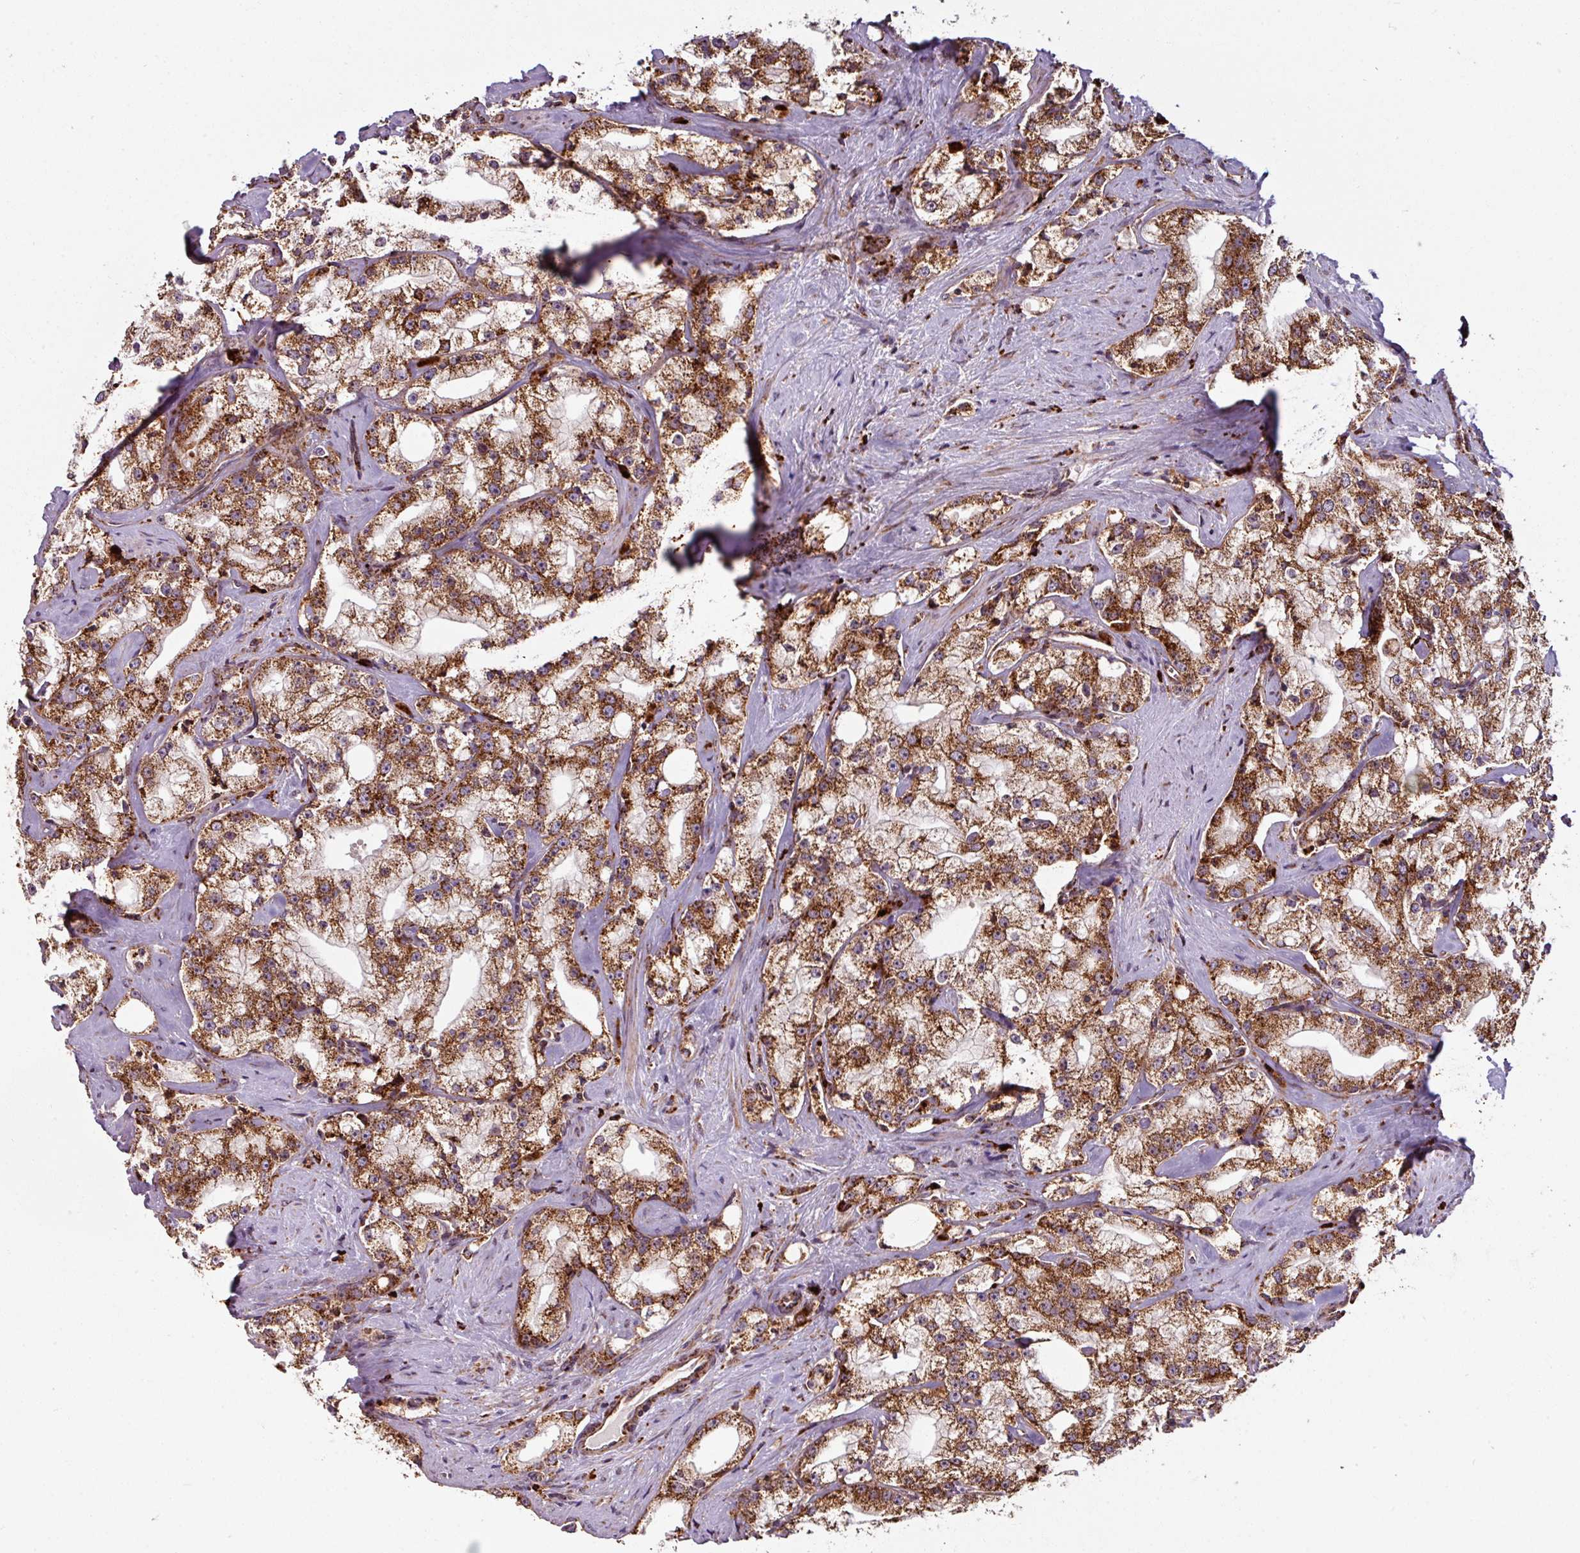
{"staining": {"intensity": "strong", "quantity": ">75%", "location": "cytoplasmic/membranous"}, "tissue": "prostate cancer", "cell_type": "Tumor cells", "image_type": "cancer", "snomed": [{"axis": "morphology", "description": "Adenocarcinoma, High grade"}, {"axis": "topography", "description": "Prostate"}], "caption": "This histopathology image displays prostate cancer (high-grade adenocarcinoma) stained with immunohistochemistry (IHC) to label a protein in brown. The cytoplasmic/membranous of tumor cells show strong positivity for the protein. Nuclei are counter-stained blue.", "gene": "MAGT1", "patient": {"sex": "male", "age": 64}}